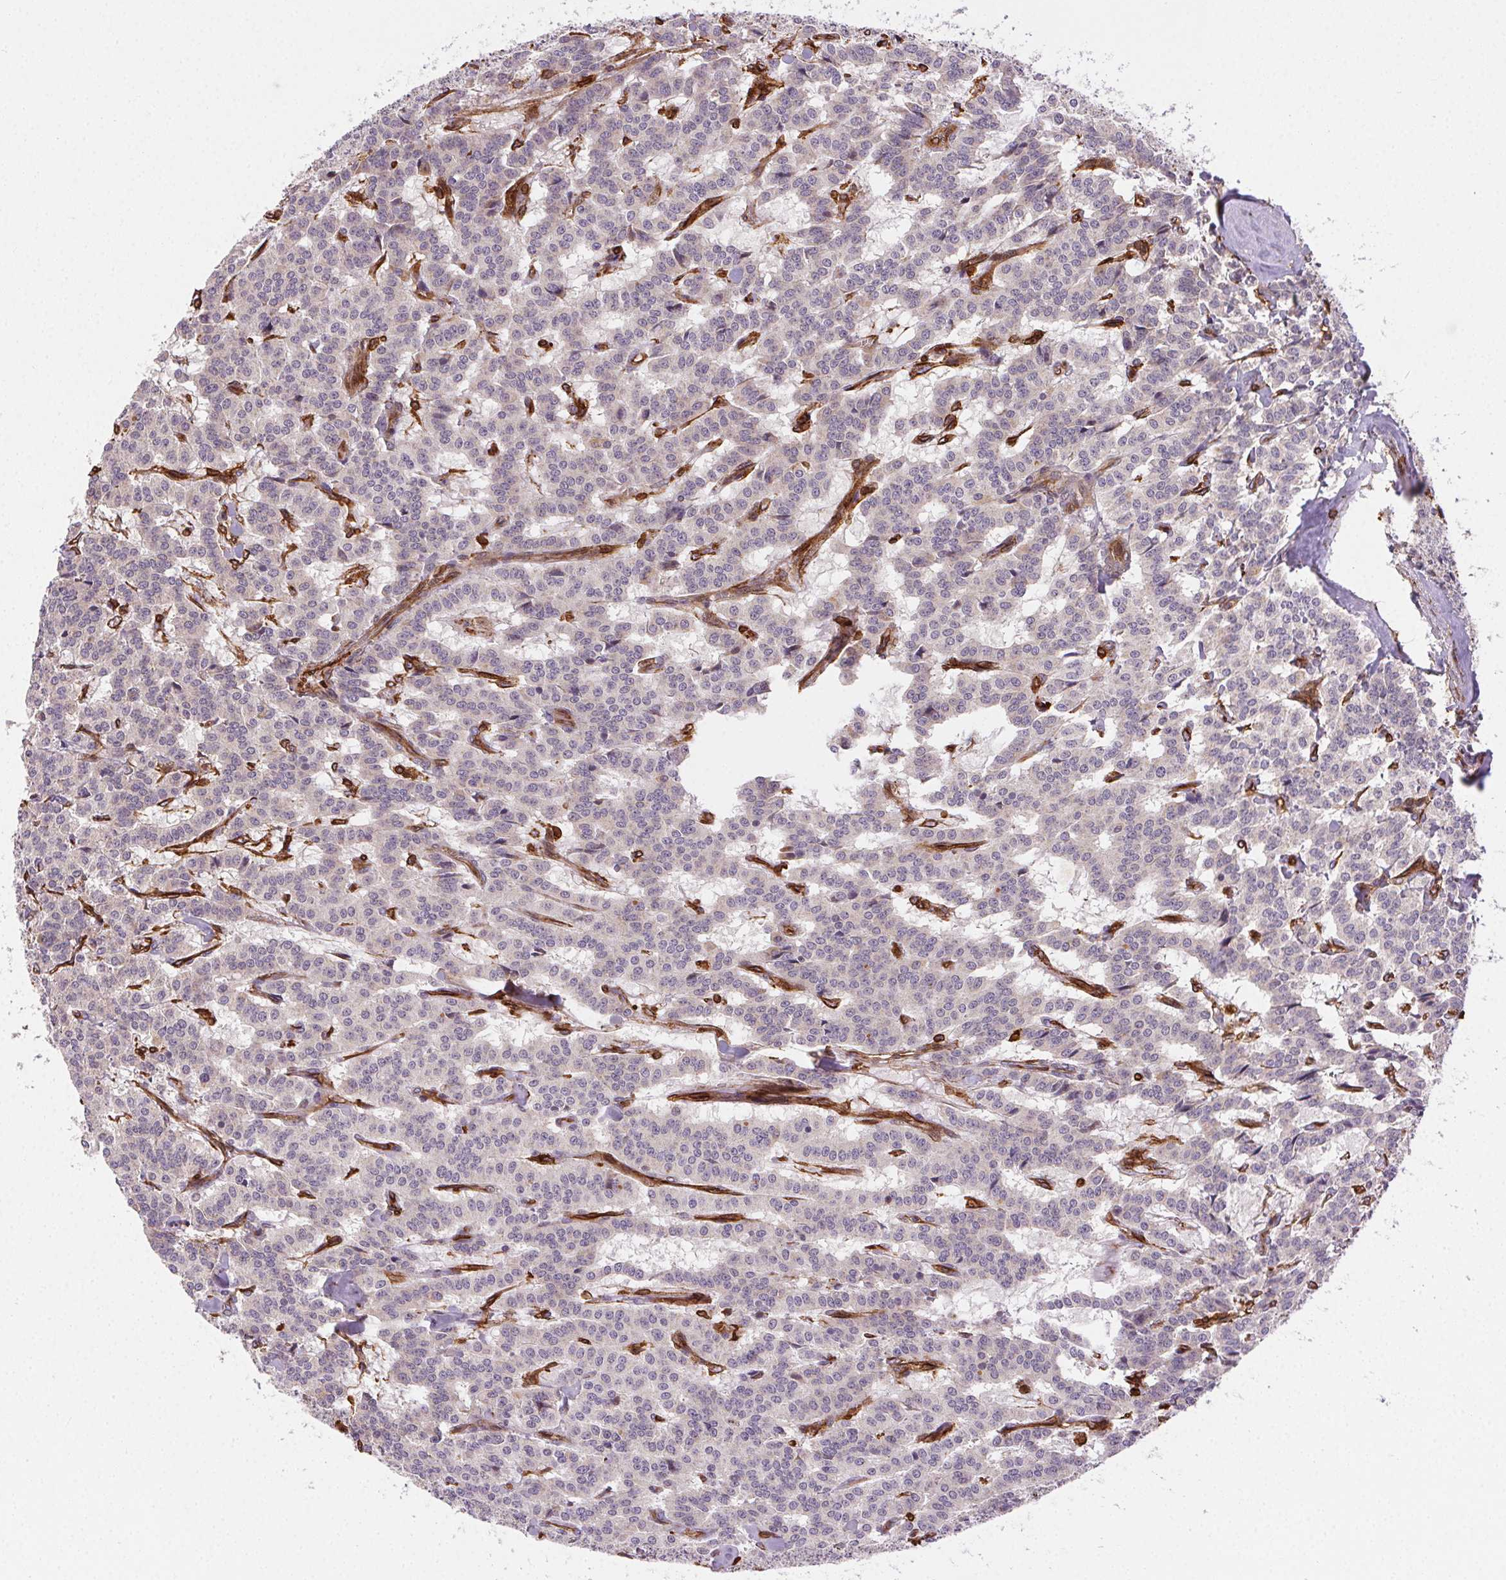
{"staining": {"intensity": "negative", "quantity": "none", "location": "none"}, "tissue": "carcinoid", "cell_type": "Tumor cells", "image_type": "cancer", "snomed": [{"axis": "morphology", "description": "Carcinoid, malignant, NOS"}, {"axis": "topography", "description": "Lung"}], "caption": "Human carcinoid (malignant) stained for a protein using immunohistochemistry (IHC) reveals no staining in tumor cells.", "gene": "RNASET2", "patient": {"sex": "female", "age": 46}}